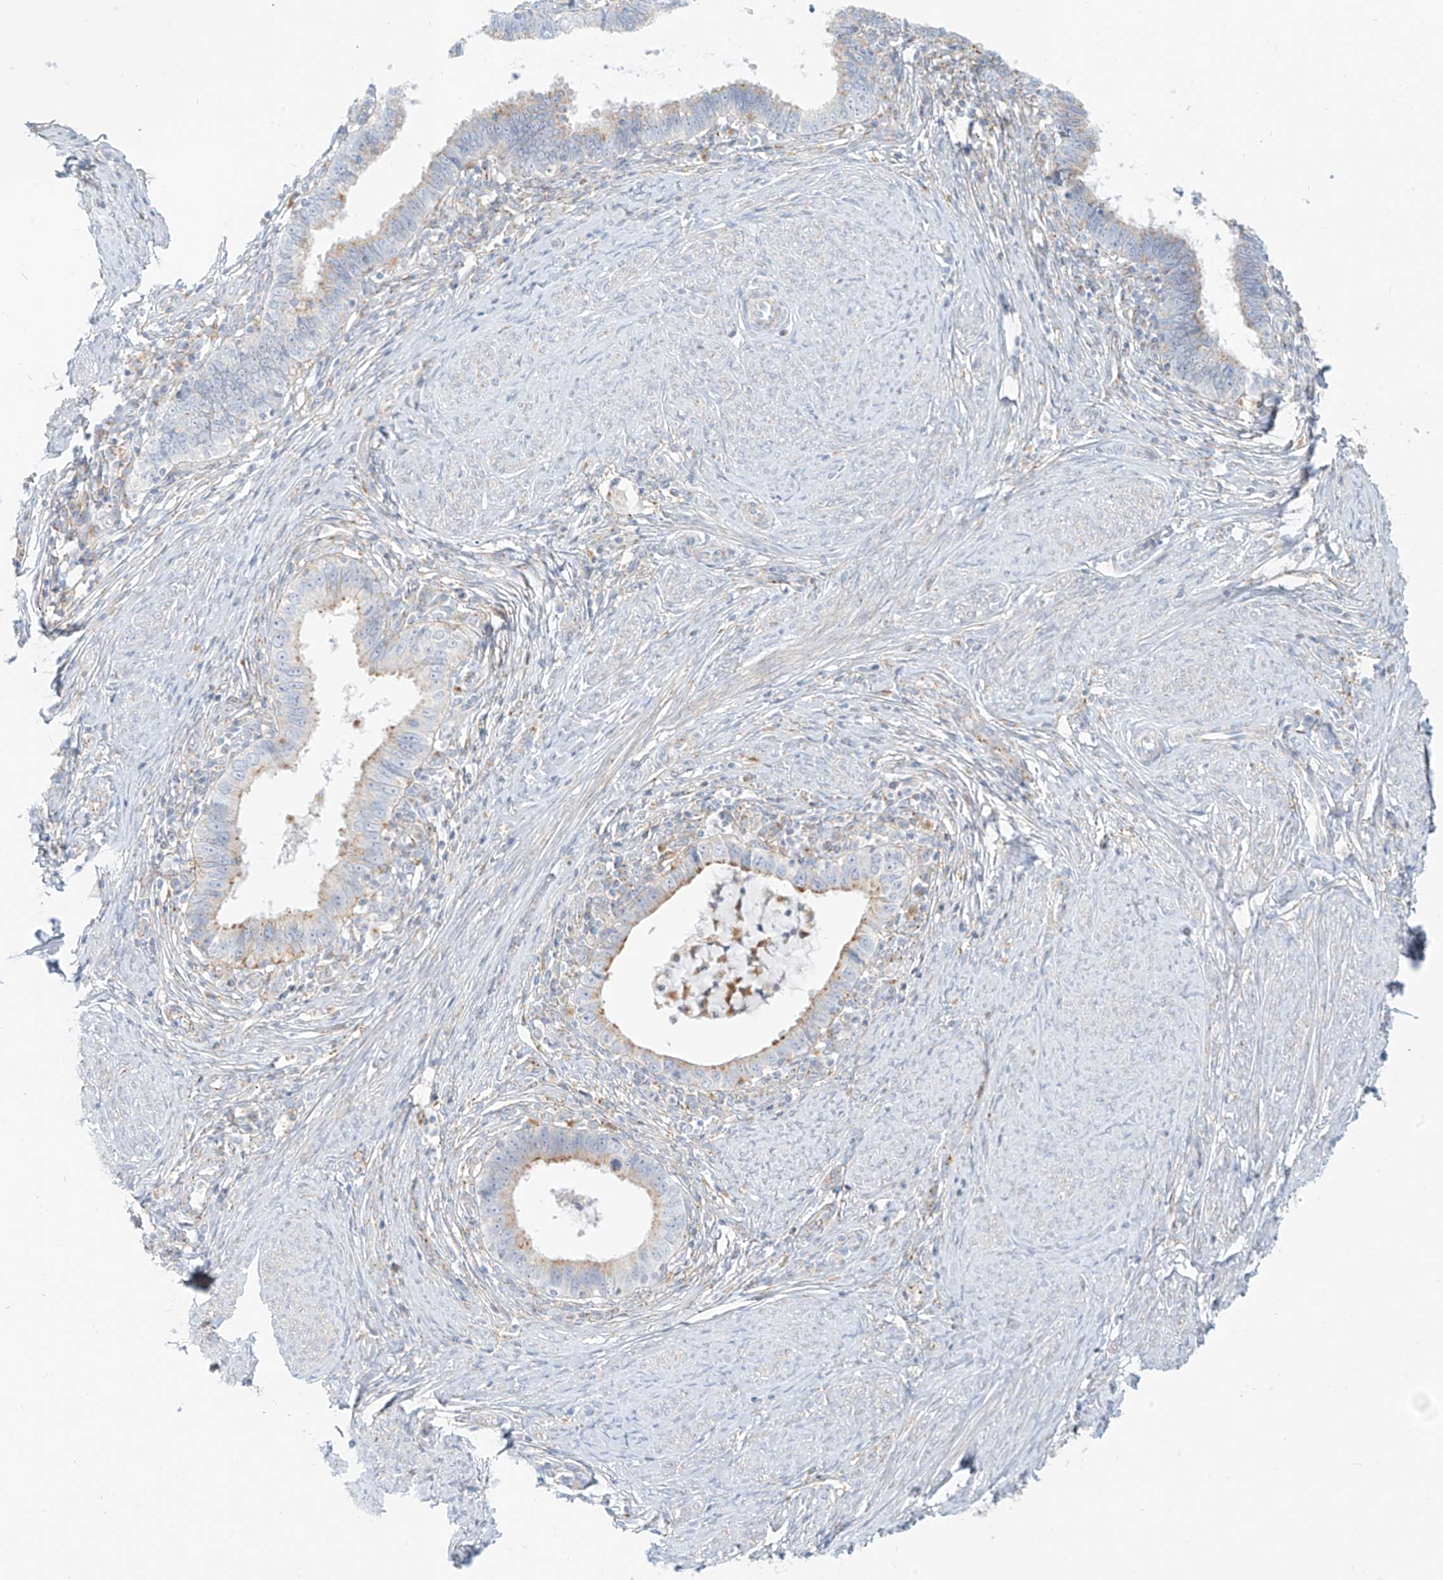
{"staining": {"intensity": "moderate", "quantity": "25%-75%", "location": "cytoplasmic/membranous"}, "tissue": "cervical cancer", "cell_type": "Tumor cells", "image_type": "cancer", "snomed": [{"axis": "morphology", "description": "Adenocarcinoma, NOS"}, {"axis": "topography", "description": "Cervix"}], "caption": "Immunohistochemical staining of human adenocarcinoma (cervical) reveals moderate cytoplasmic/membranous protein positivity in approximately 25%-75% of tumor cells. Ihc stains the protein in brown and the nuclei are stained blue.", "gene": "SLC35F6", "patient": {"sex": "female", "age": 36}}